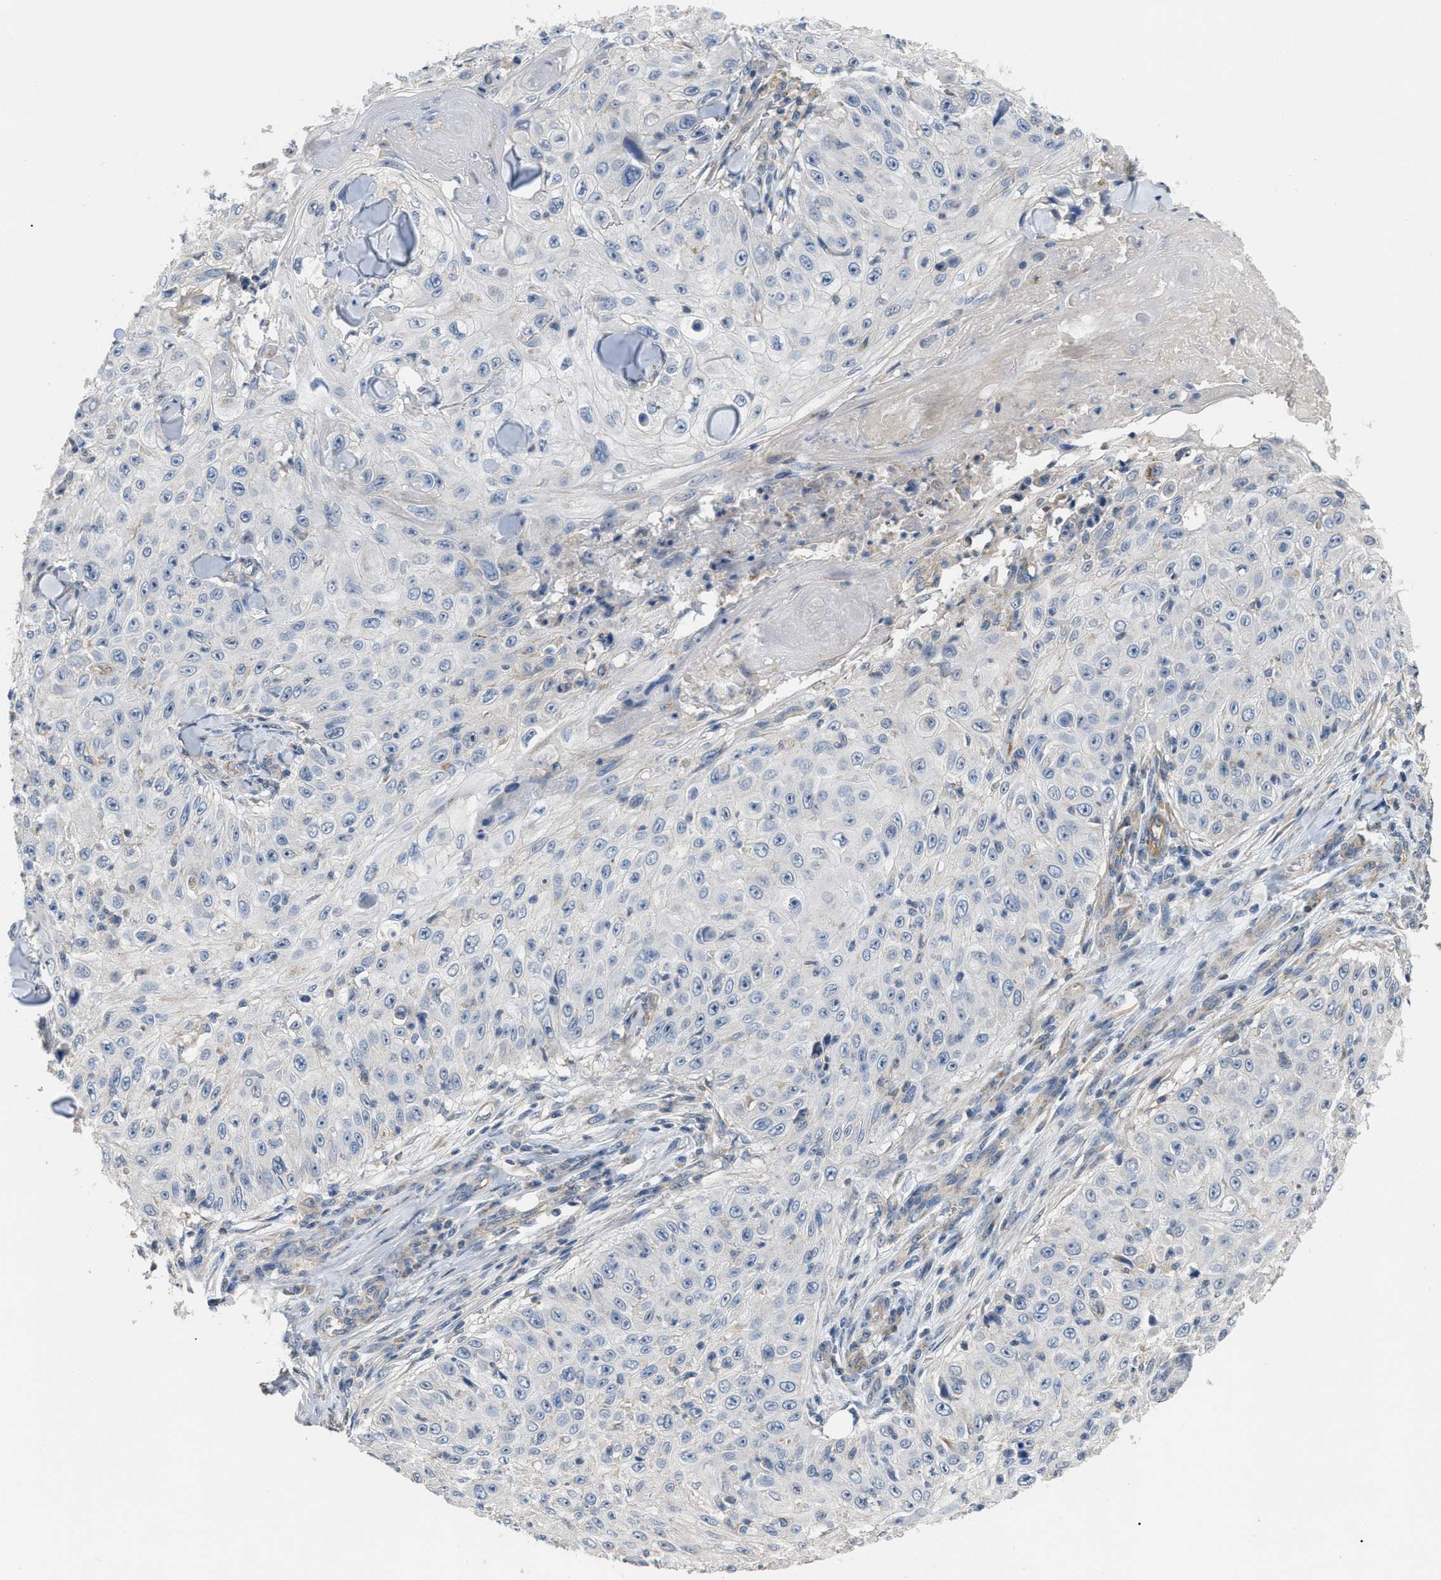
{"staining": {"intensity": "negative", "quantity": "none", "location": "none"}, "tissue": "skin cancer", "cell_type": "Tumor cells", "image_type": "cancer", "snomed": [{"axis": "morphology", "description": "Squamous cell carcinoma, NOS"}, {"axis": "topography", "description": "Skin"}], "caption": "Photomicrograph shows no protein expression in tumor cells of skin squamous cell carcinoma tissue.", "gene": "DHX58", "patient": {"sex": "male", "age": 86}}